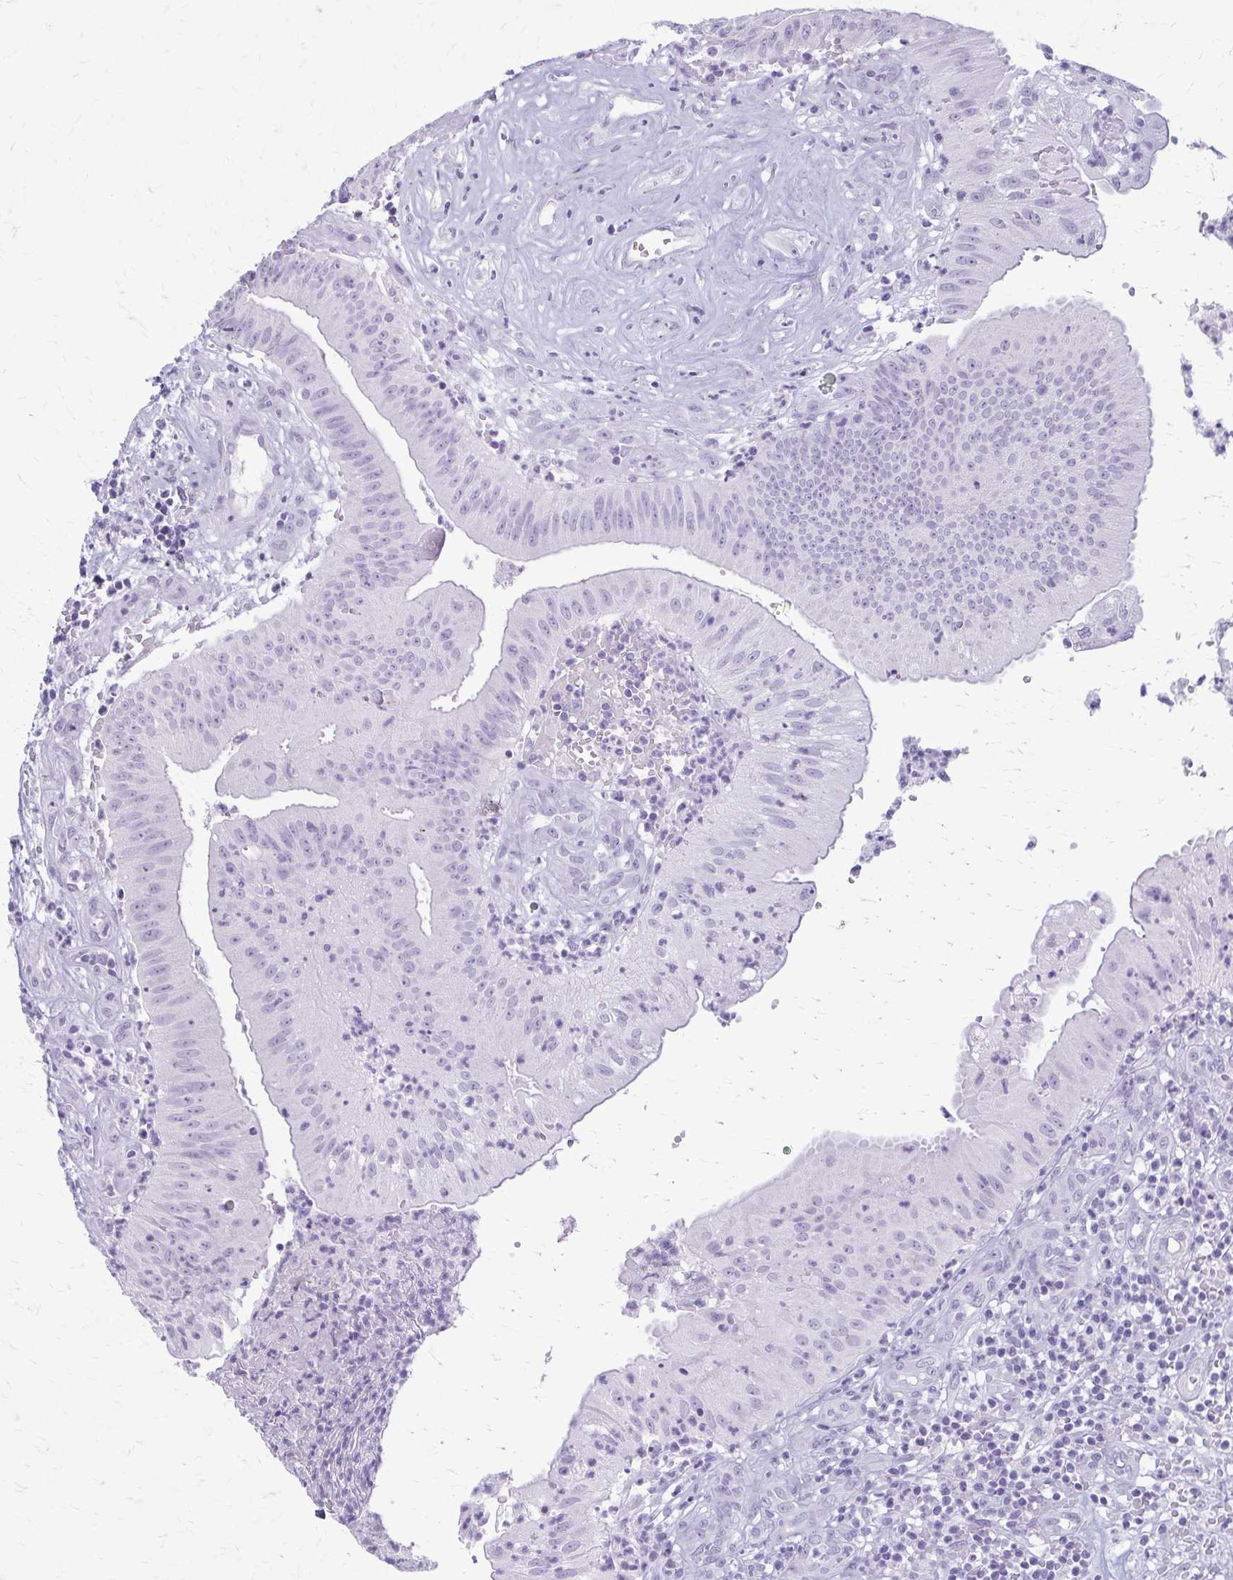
{"staining": {"intensity": "negative", "quantity": "none", "location": "none"}, "tissue": "head and neck cancer", "cell_type": "Tumor cells", "image_type": "cancer", "snomed": [{"axis": "morphology", "description": "Adenocarcinoma, NOS"}, {"axis": "topography", "description": "Head-Neck"}], "caption": "The immunohistochemistry (IHC) histopathology image has no significant positivity in tumor cells of head and neck adenocarcinoma tissue.", "gene": "KRT5", "patient": {"sex": "male", "age": 44}}